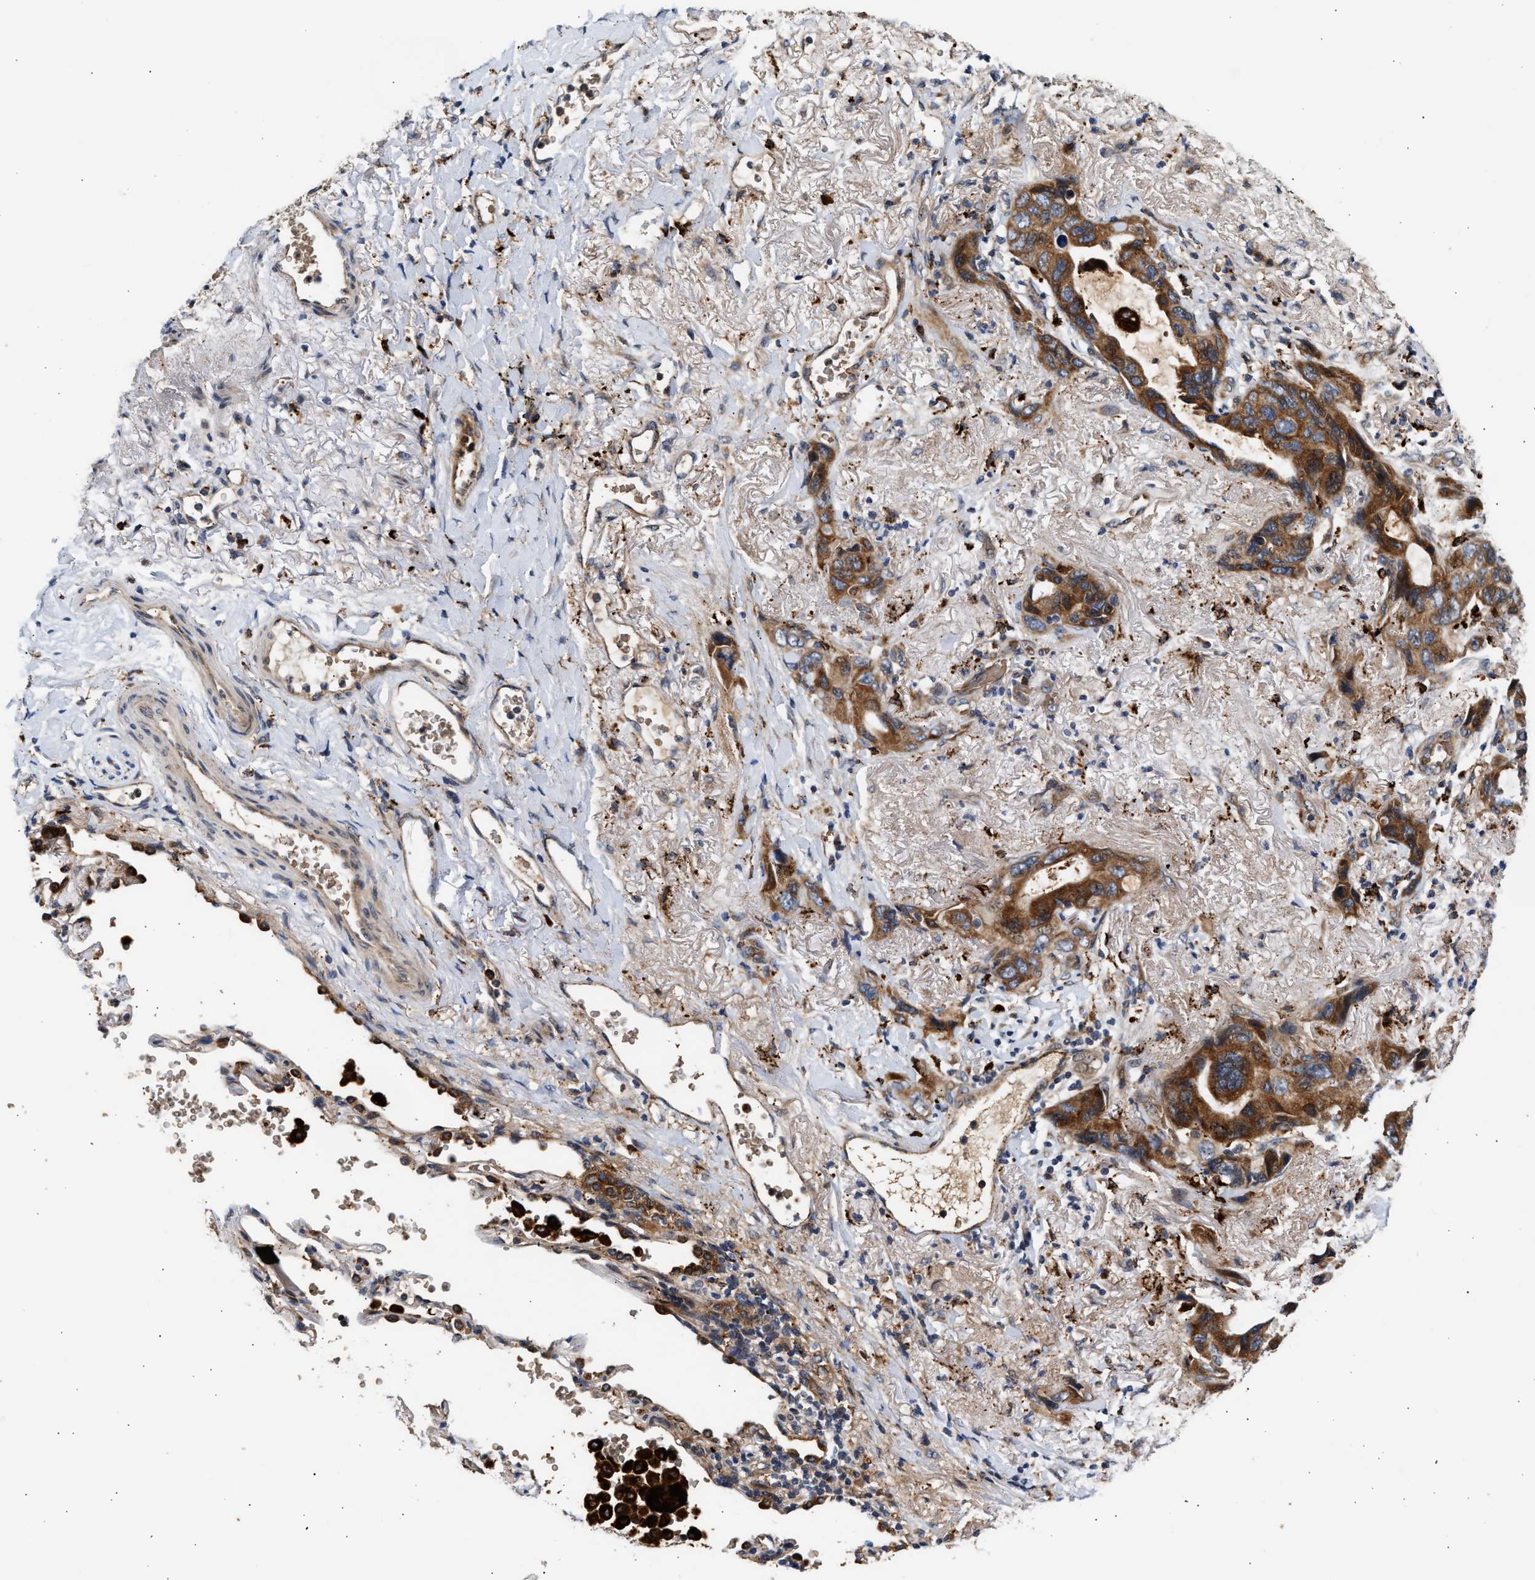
{"staining": {"intensity": "moderate", "quantity": ">75%", "location": "cytoplasmic/membranous"}, "tissue": "lung cancer", "cell_type": "Tumor cells", "image_type": "cancer", "snomed": [{"axis": "morphology", "description": "Squamous cell carcinoma, NOS"}, {"axis": "topography", "description": "Lung"}], "caption": "Protein staining by immunohistochemistry reveals moderate cytoplasmic/membranous staining in about >75% of tumor cells in squamous cell carcinoma (lung). The staining was performed using DAB (3,3'-diaminobenzidine), with brown indicating positive protein expression. Nuclei are stained blue with hematoxylin.", "gene": "PLD3", "patient": {"sex": "female", "age": 73}}